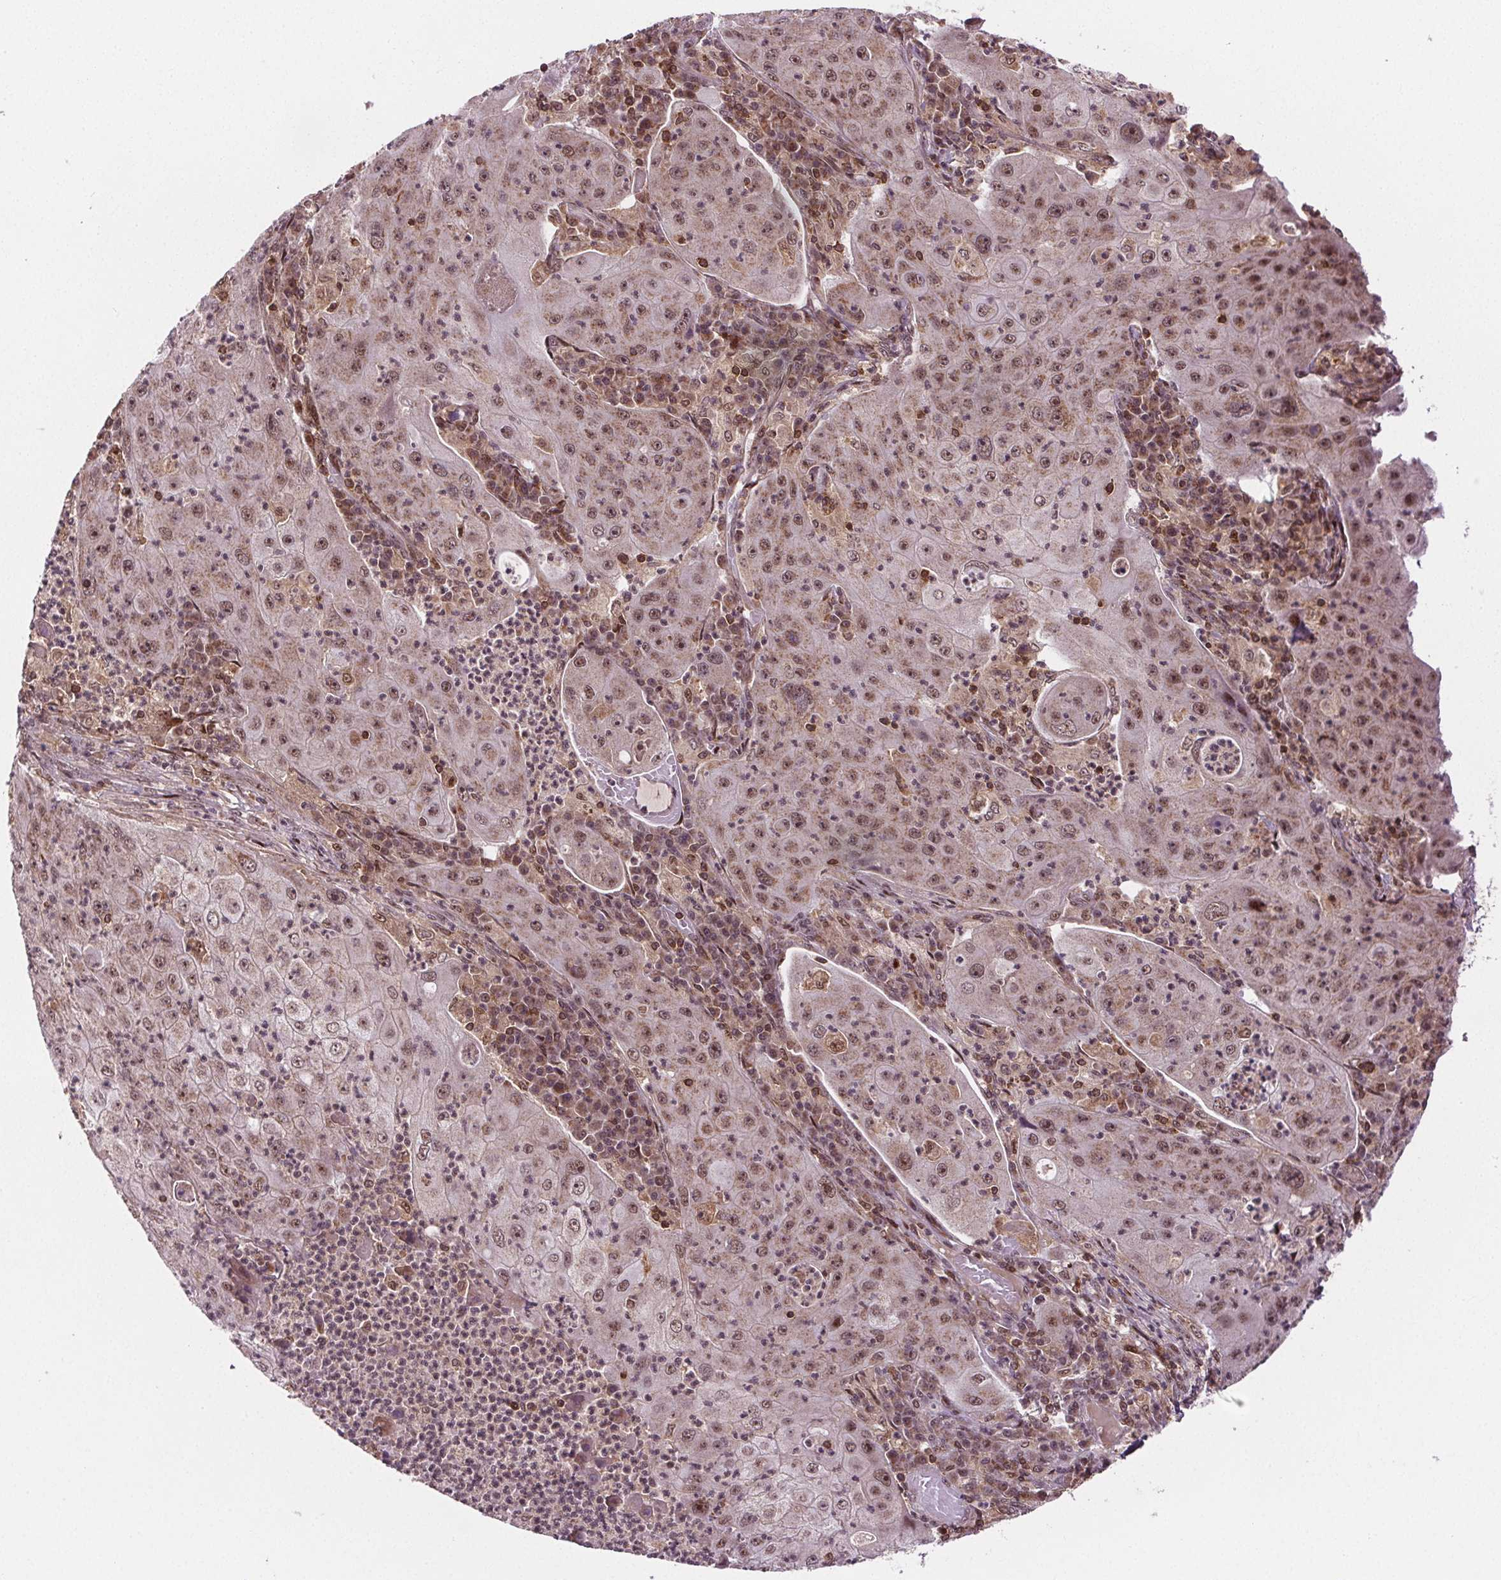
{"staining": {"intensity": "weak", "quantity": ">75%", "location": "cytoplasmic/membranous,nuclear"}, "tissue": "lung cancer", "cell_type": "Tumor cells", "image_type": "cancer", "snomed": [{"axis": "morphology", "description": "Squamous cell carcinoma, NOS"}, {"axis": "topography", "description": "Lung"}], "caption": "Protein expression analysis of human lung squamous cell carcinoma reveals weak cytoplasmic/membranous and nuclear expression in approximately >75% of tumor cells. (DAB = brown stain, brightfield microscopy at high magnification).", "gene": "SNRNP35", "patient": {"sex": "female", "age": 59}}